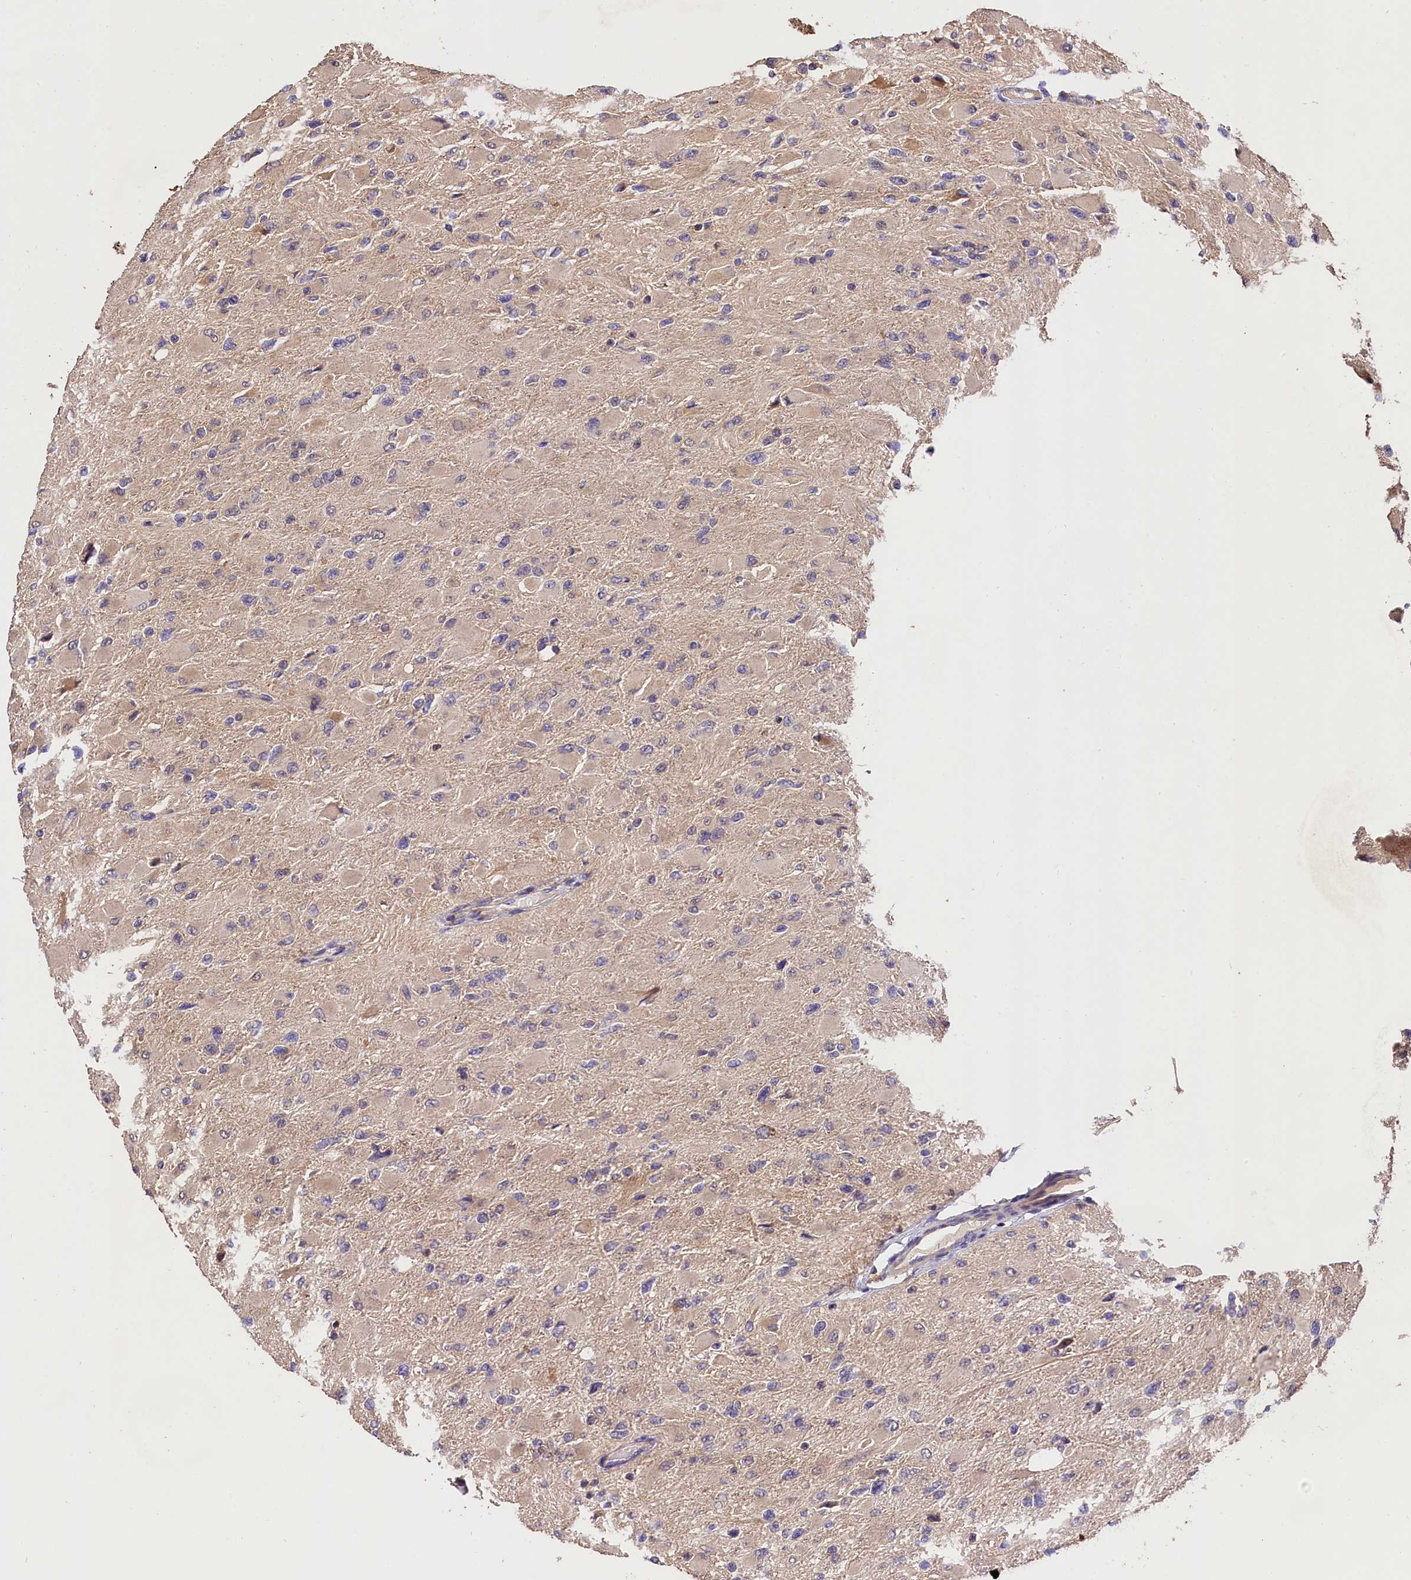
{"staining": {"intensity": "weak", "quantity": "<25%", "location": "cytoplasmic/membranous"}, "tissue": "glioma", "cell_type": "Tumor cells", "image_type": "cancer", "snomed": [{"axis": "morphology", "description": "Glioma, malignant, High grade"}, {"axis": "topography", "description": "Cerebral cortex"}], "caption": "The photomicrograph demonstrates no staining of tumor cells in glioma.", "gene": "OAS3", "patient": {"sex": "female", "age": 36}}